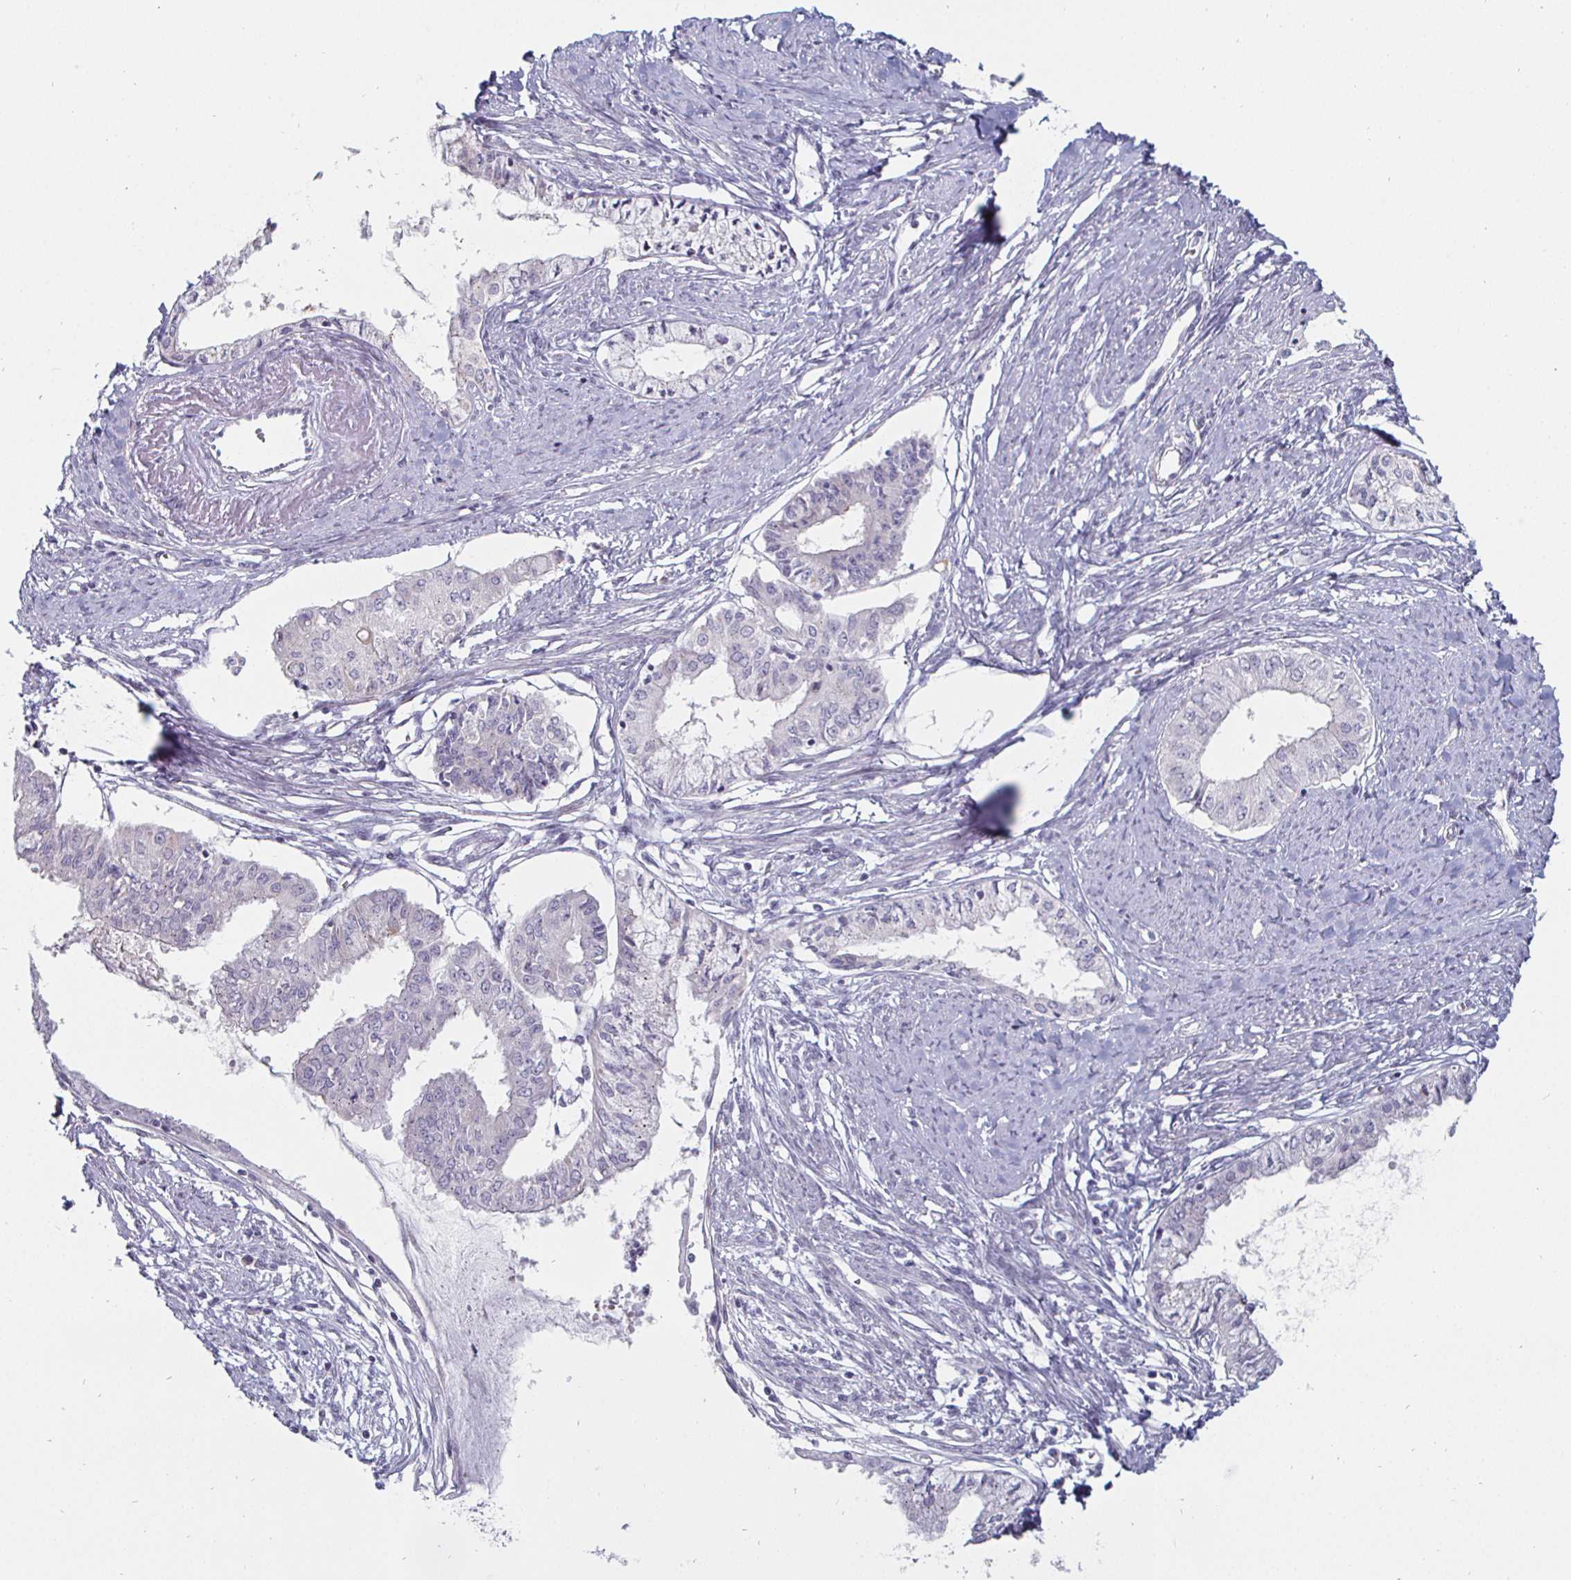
{"staining": {"intensity": "negative", "quantity": "none", "location": "none"}, "tissue": "endometrial cancer", "cell_type": "Tumor cells", "image_type": "cancer", "snomed": [{"axis": "morphology", "description": "Adenocarcinoma, NOS"}, {"axis": "topography", "description": "Endometrium"}], "caption": "Endometrial cancer was stained to show a protein in brown. There is no significant expression in tumor cells.", "gene": "DMRTB1", "patient": {"sex": "female", "age": 76}}